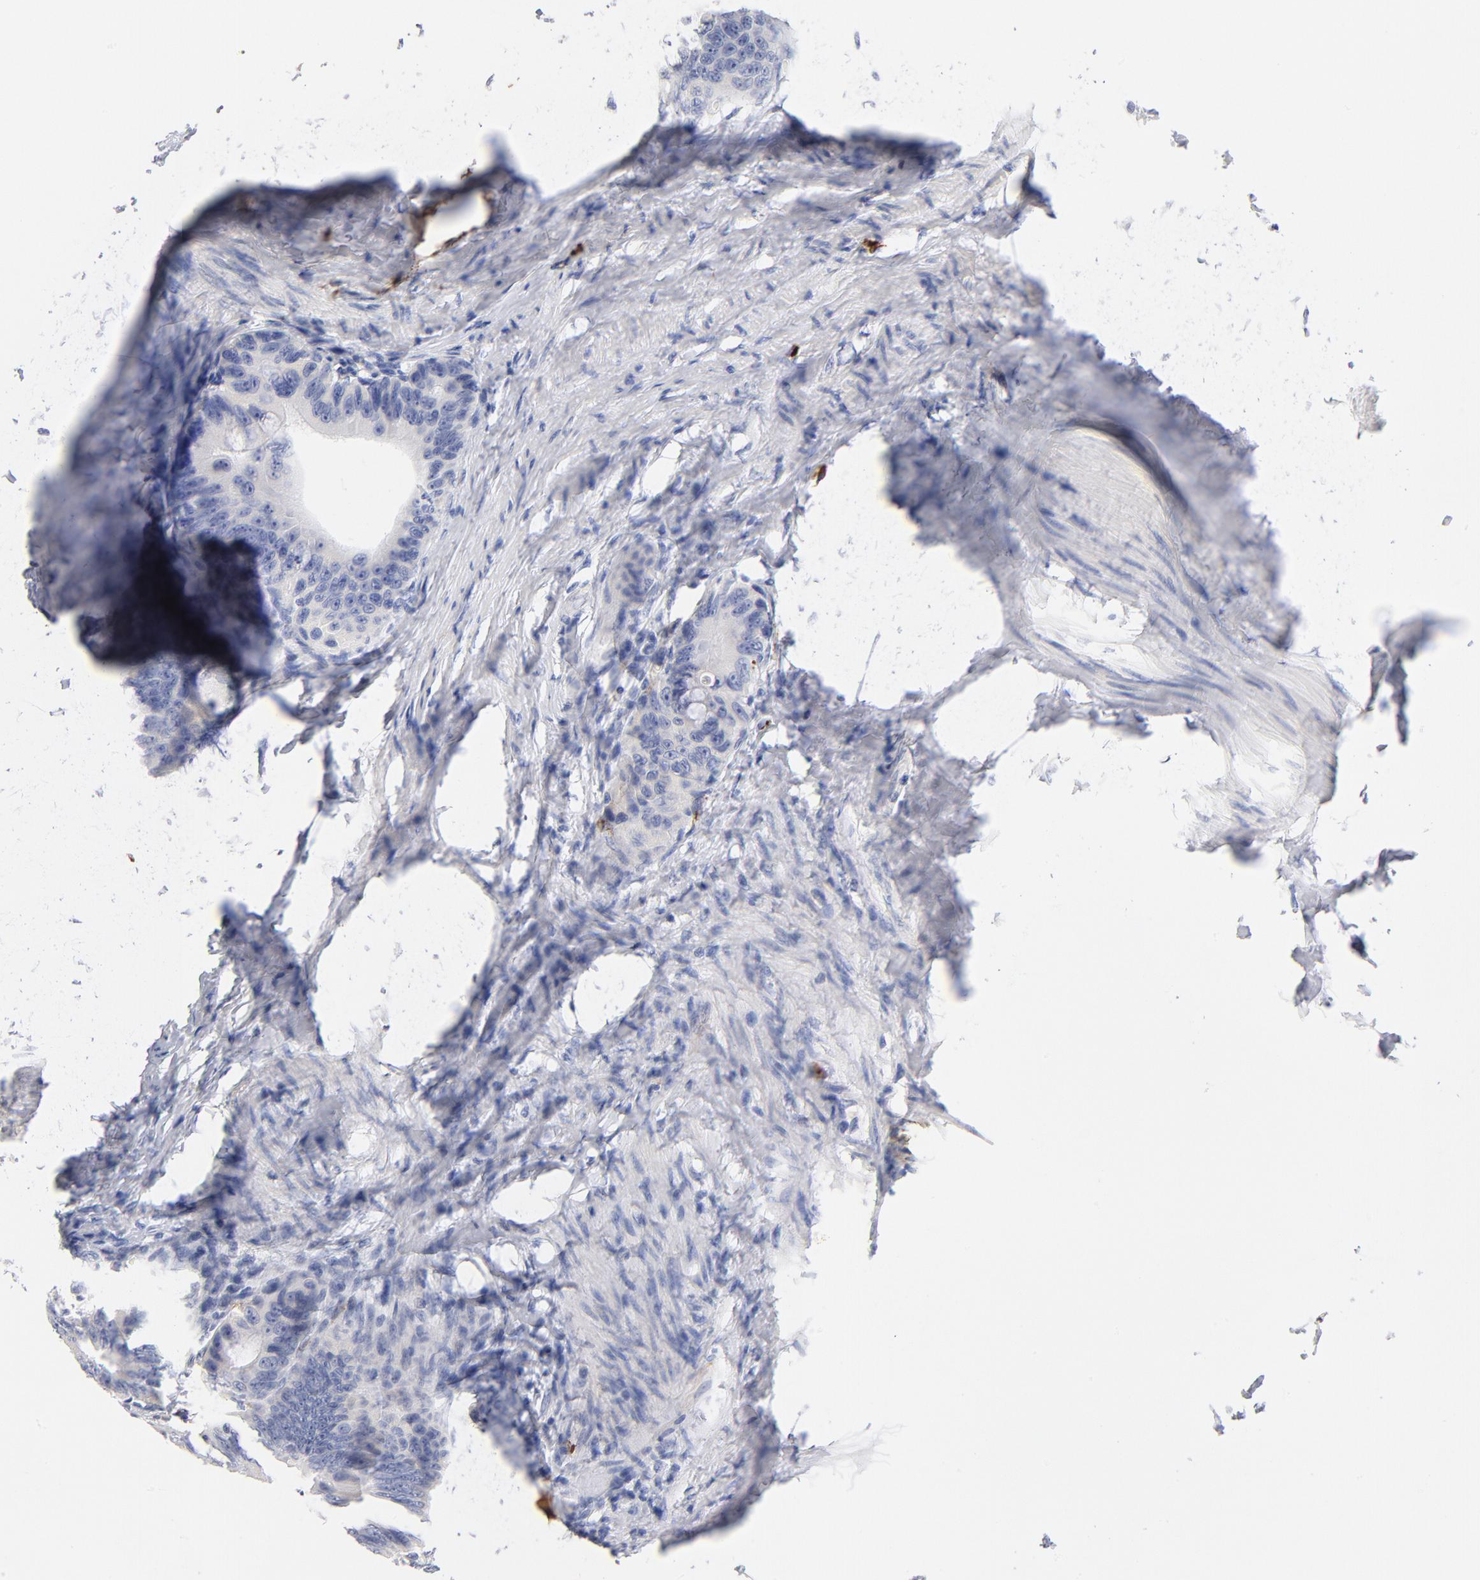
{"staining": {"intensity": "negative", "quantity": "none", "location": "none"}, "tissue": "colorectal cancer", "cell_type": "Tumor cells", "image_type": "cancer", "snomed": [{"axis": "morphology", "description": "Adenocarcinoma, NOS"}, {"axis": "topography", "description": "Colon"}], "caption": "This is an immunohistochemistry micrograph of human adenocarcinoma (colorectal). There is no expression in tumor cells.", "gene": "PLAT", "patient": {"sex": "female", "age": 55}}